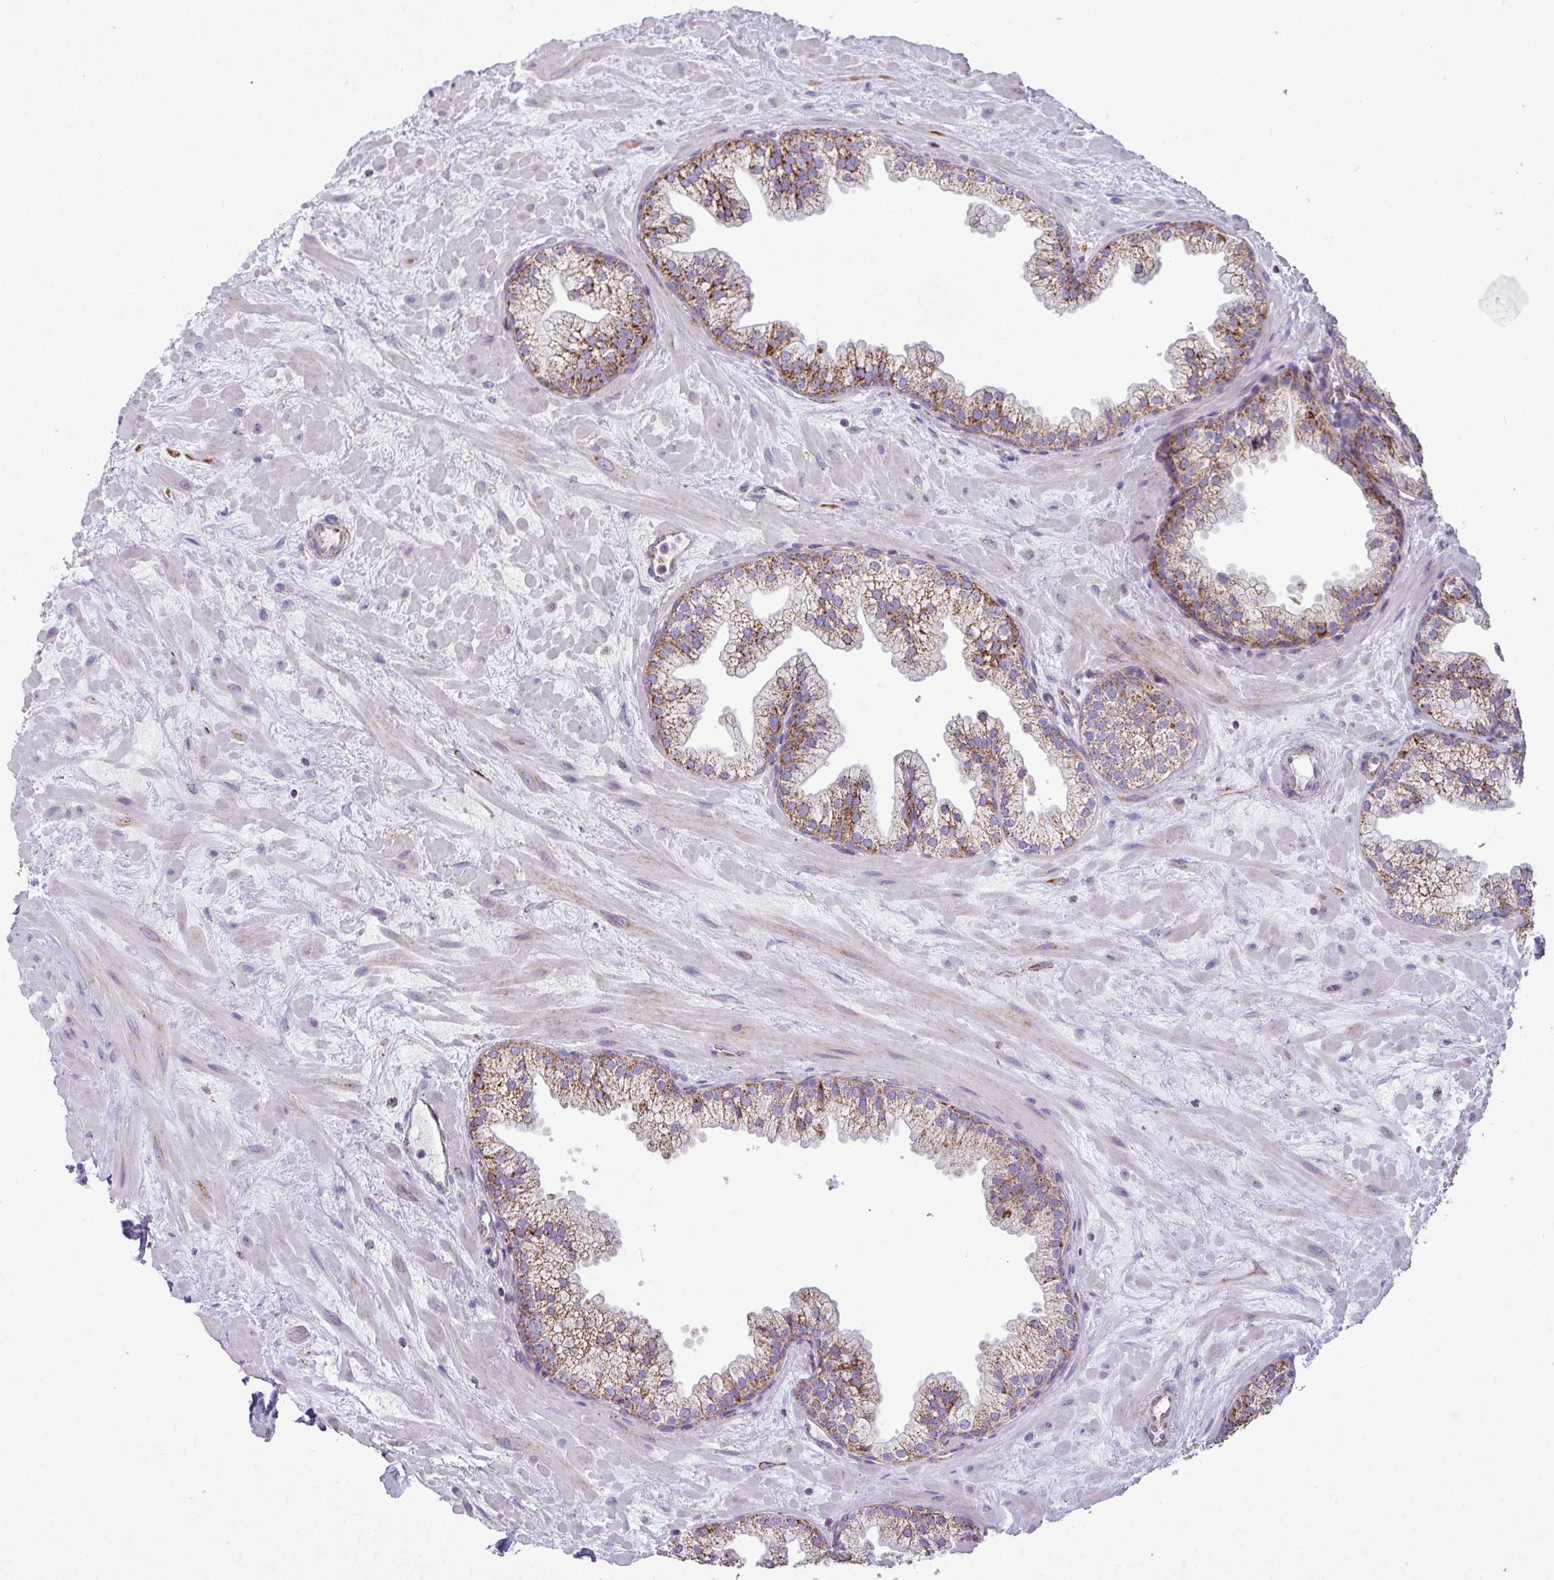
{"staining": {"intensity": "strong", "quantity": ">75%", "location": "cytoplasmic/membranous"}, "tissue": "prostate", "cell_type": "Glandular cells", "image_type": "normal", "snomed": [{"axis": "morphology", "description": "Normal tissue, NOS"}, {"axis": "topography", "description": "Prostate"}, {"axis": "topography", "description": "Peripheral nerve tissue"}], "caption": "Immunohistochemical staining of normal prostate demonstrates high levels of strong cytoplasmic/membranous staining in approximately >75% of glandular cells. (Brightfield microscopy of DAB IHC at high magnification).", "gene": "ZNF81", "patient": {"sex": "male", "age": 61}}